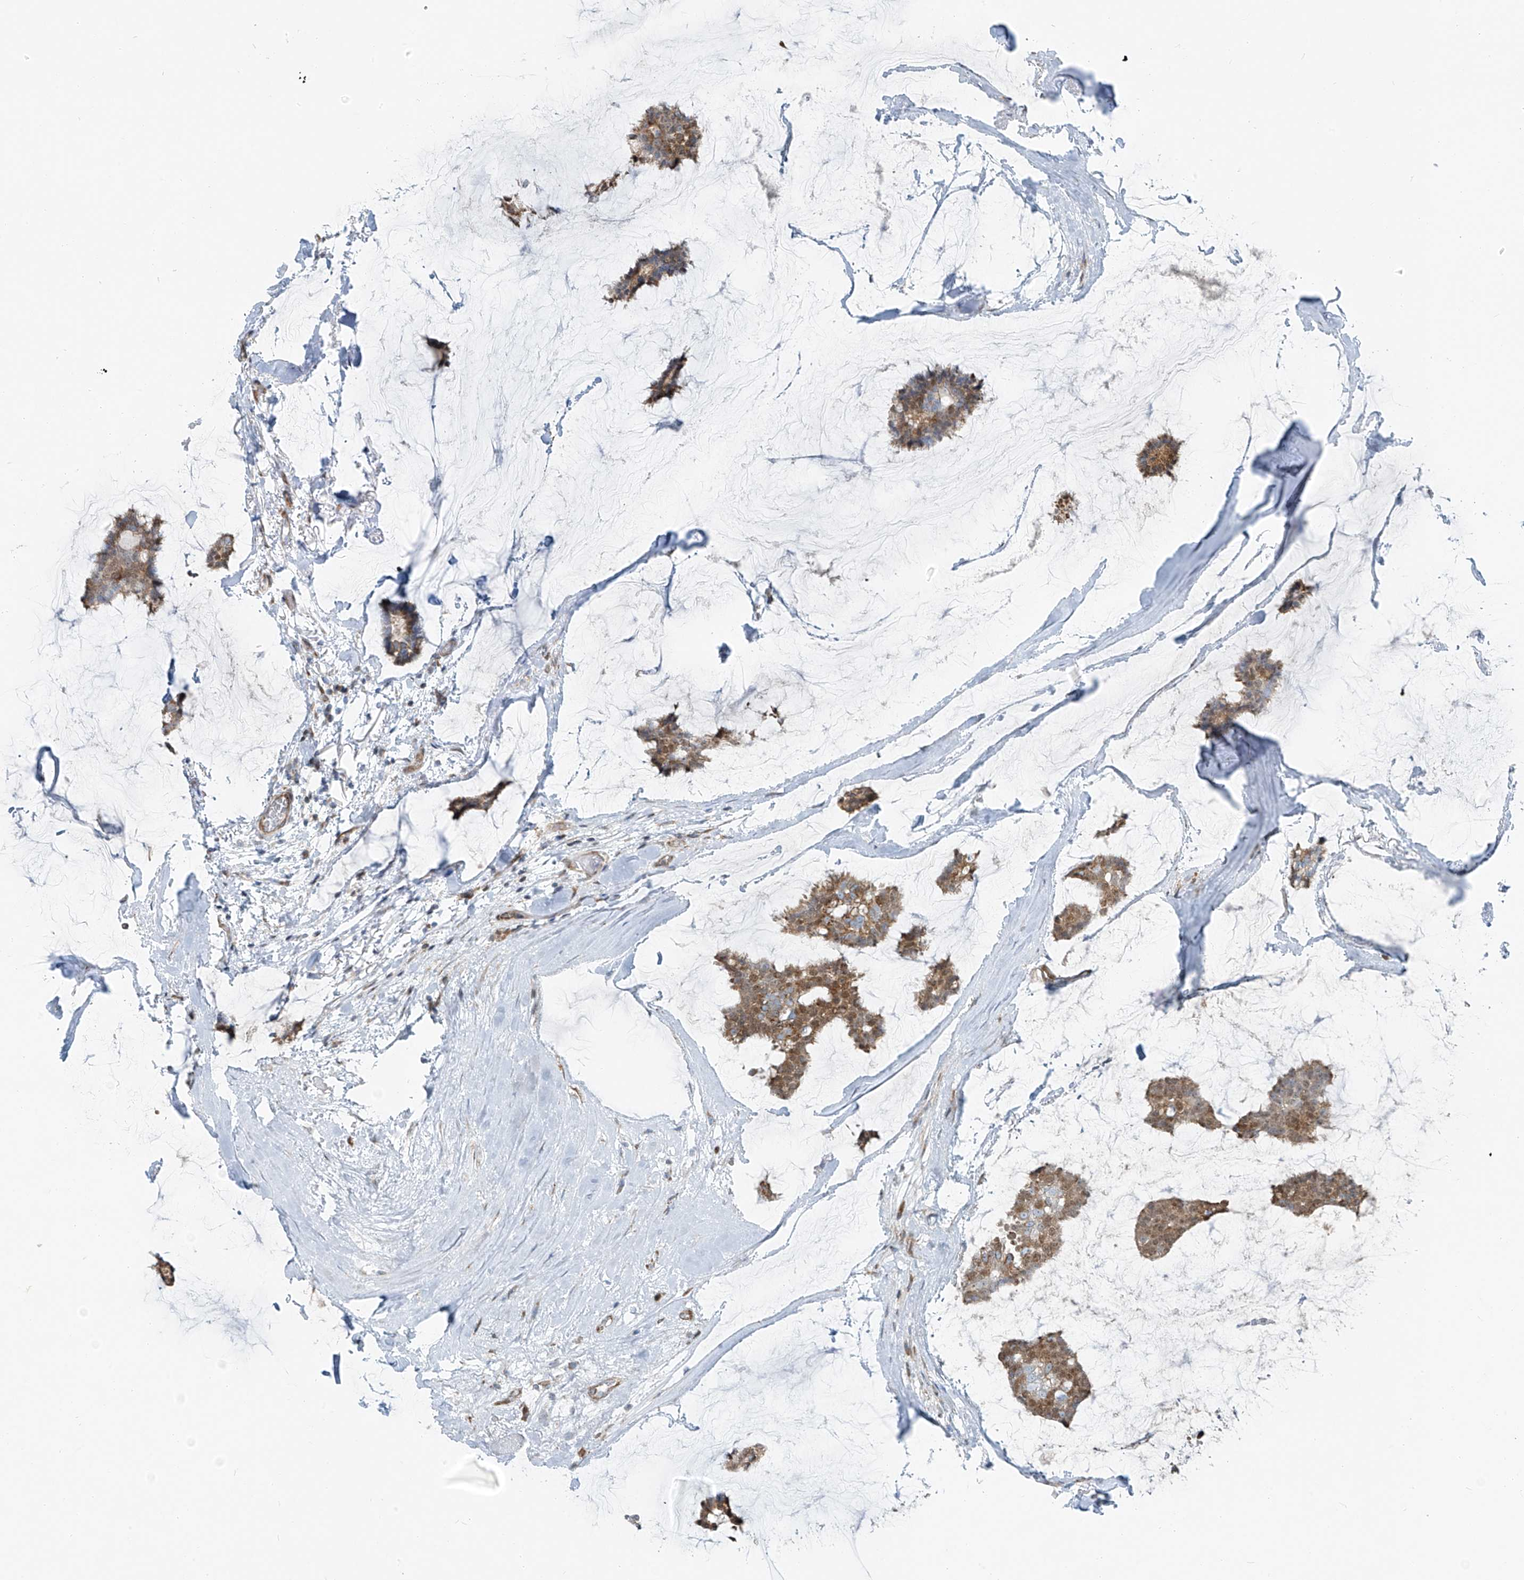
{"staining": {"intensity": "moderate", "quantity": ">75%", "location": "cytoplasmic/membranous"}, "tissue": "breast cancer", "cell_type": "Tumor cells", "image_type": "cancer", "snomed": [{"axis": "morphology", "description": "Duct carcinoma"}, {"axis": "topography", "description": "Breast"}], "caption": "IHC staining of breast cancer, which reveals medium levels of moderate cytoplasmic/membranous expression in about >75% of tumor cells indicating moderate cytoplasmic/membranous protein expression. The staining was performed using DAB (brown) for protein detection and nuclei were counterstained in hematoxylin (blue).", "gene": "HIC2", "patient": {"sex": "female", "age": 93}}